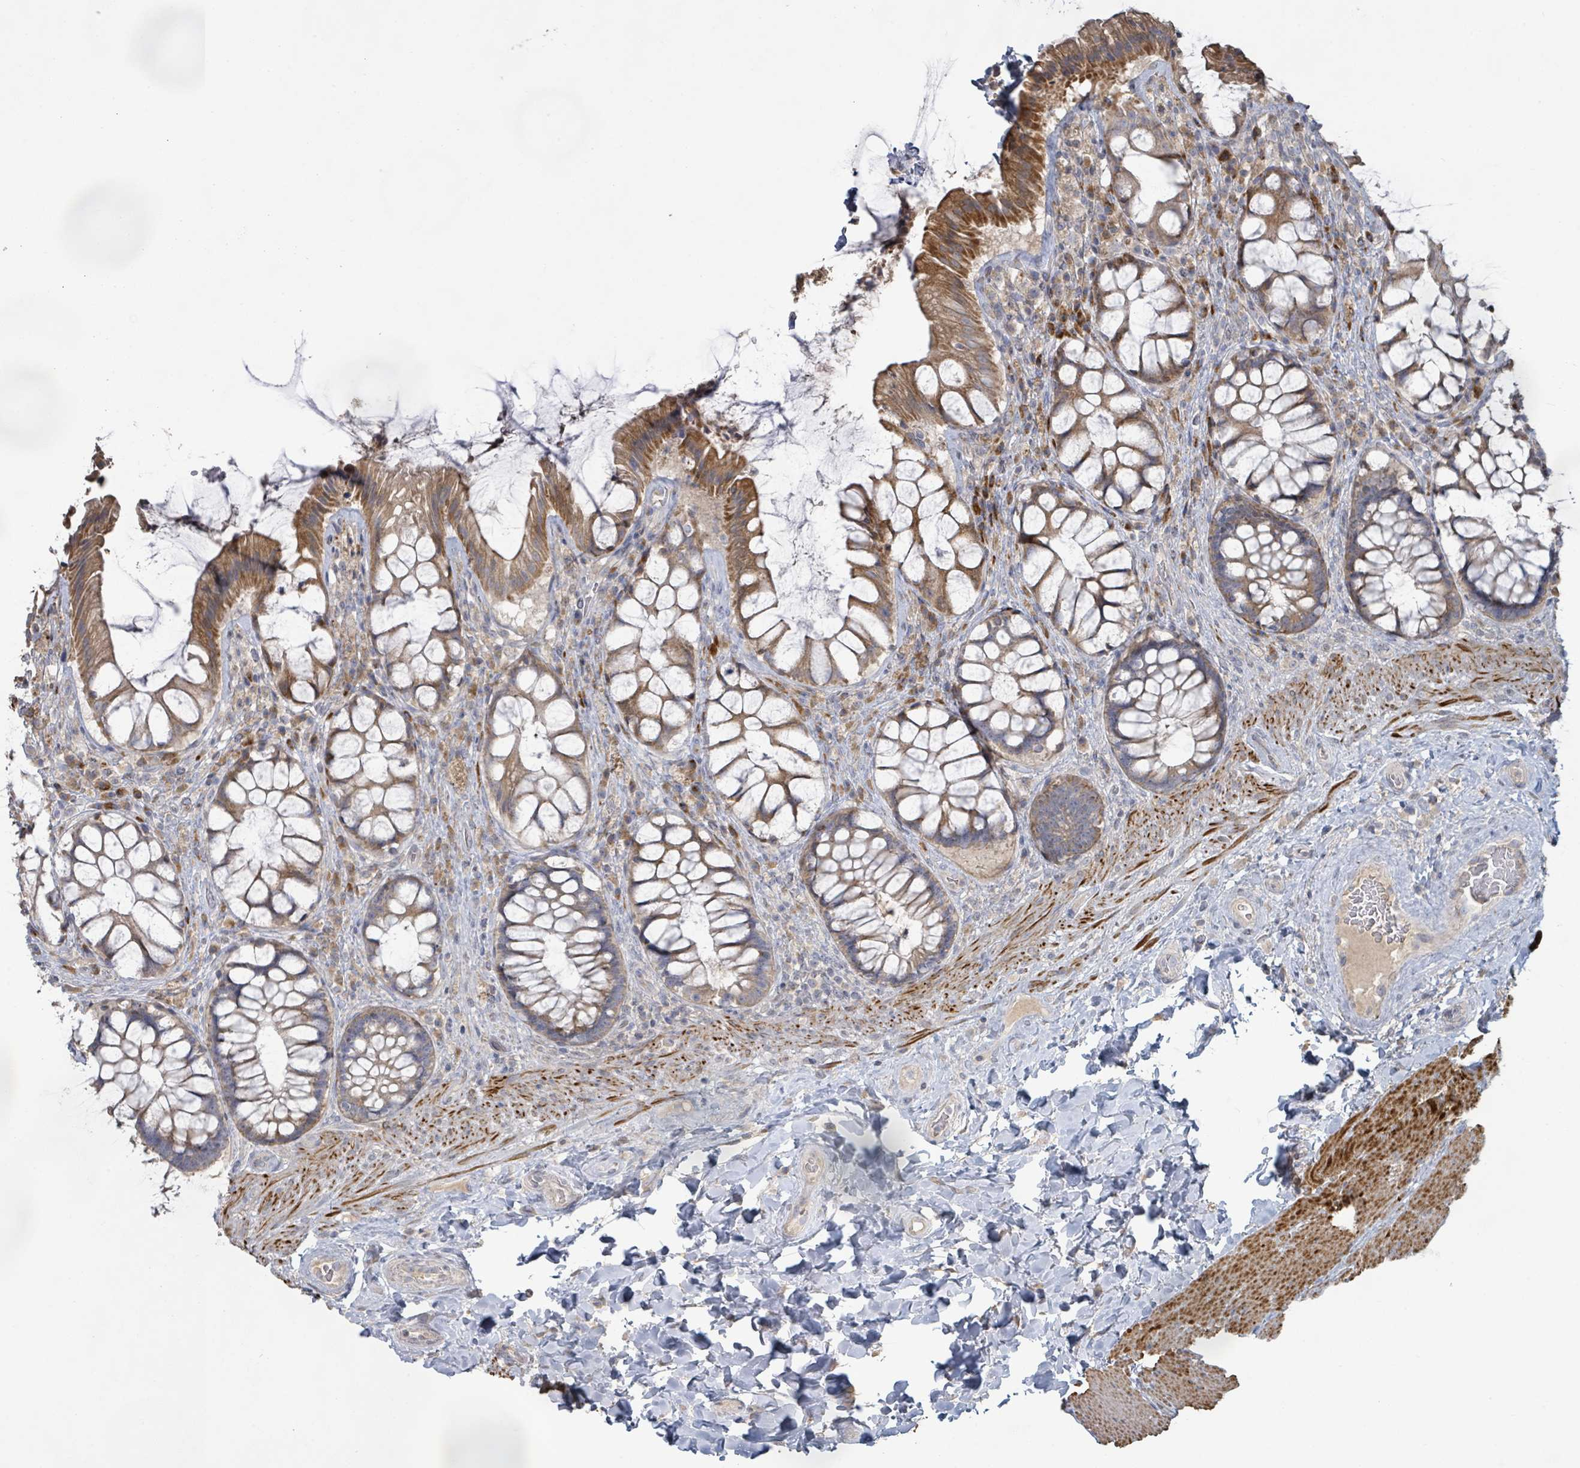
{"staining": {"intensity": "moderate", "quantity": ">75%", "location": "cytoplasmic/membranous"}, "tissue": "rectum", "cell_type": "Glandular cells", "image_type": "normal", "snomed": [{"axis": "morphology", "description": "Normal tissue, NOS"}, {"axis": "topography", "description": "Rectum"}], "caption": "IHC histopathology image of unremarkable rectum stained for a protein (brown), which demonstrates medium levels of moderate cytoplasmic/membranous staining in approximately >75% of glandular cells.", "gene": "KCNS2", "patient": {"sex": "female", "age": 58}}